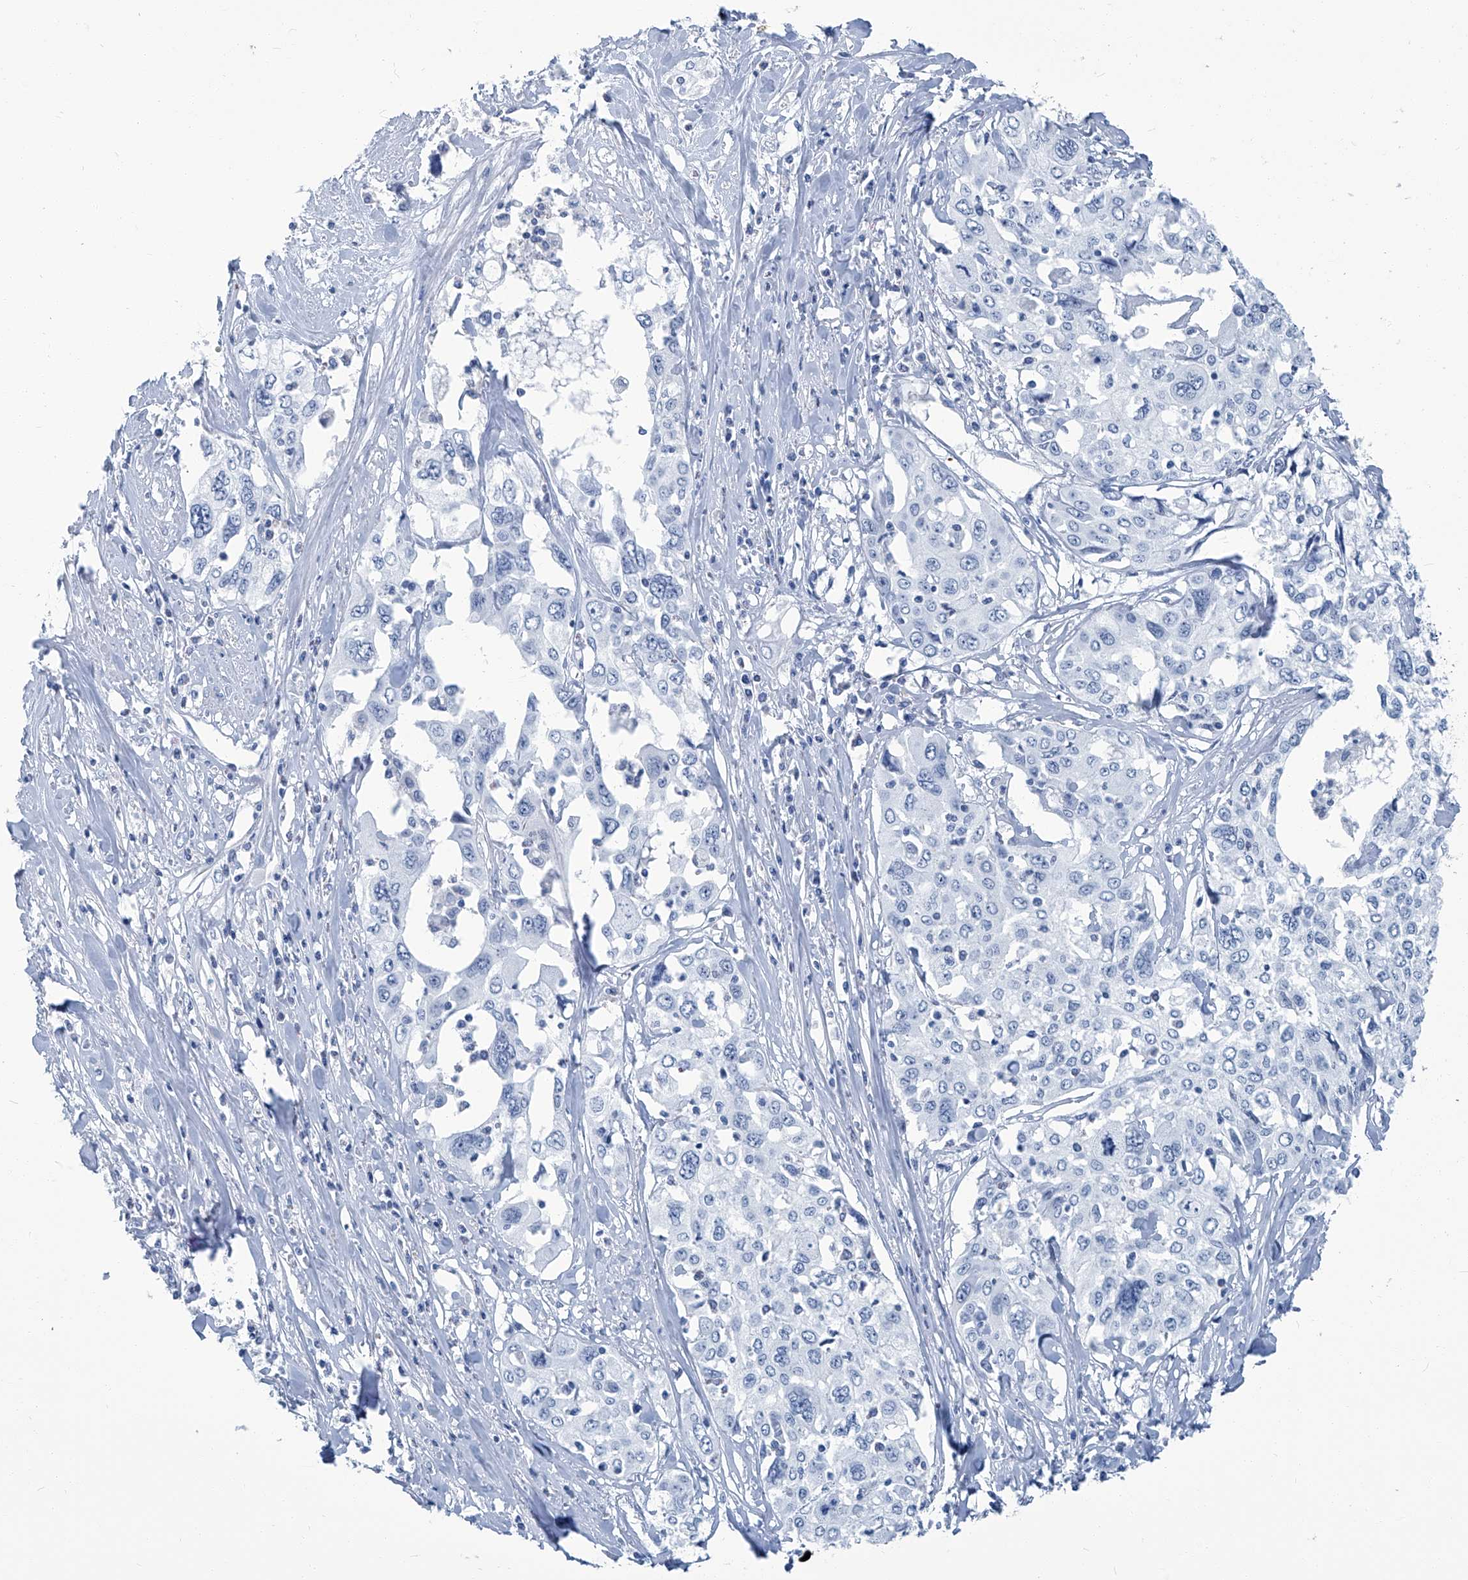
{"staining": {"intensity": "negative", "quantity": "none", "location": "none"}, "tissue": "cervical cancer", "cell_type": "Tumor cells", "image_type": "cancer", "snomed": [{"axis": "morphology", "description": "Squamous cell carcinoma, NOS"}, {"axis": "topography", "description": "Cervix"}], "caption": "A high-resolution micrograph shows immunohistochemistry (IHC) staining of cervical cancer (squamous cell carcinoma), which demonstrates no significant expression in tumor cells.", "gene": "PFKL", "patient": {"sex": "female", "age": 31}}